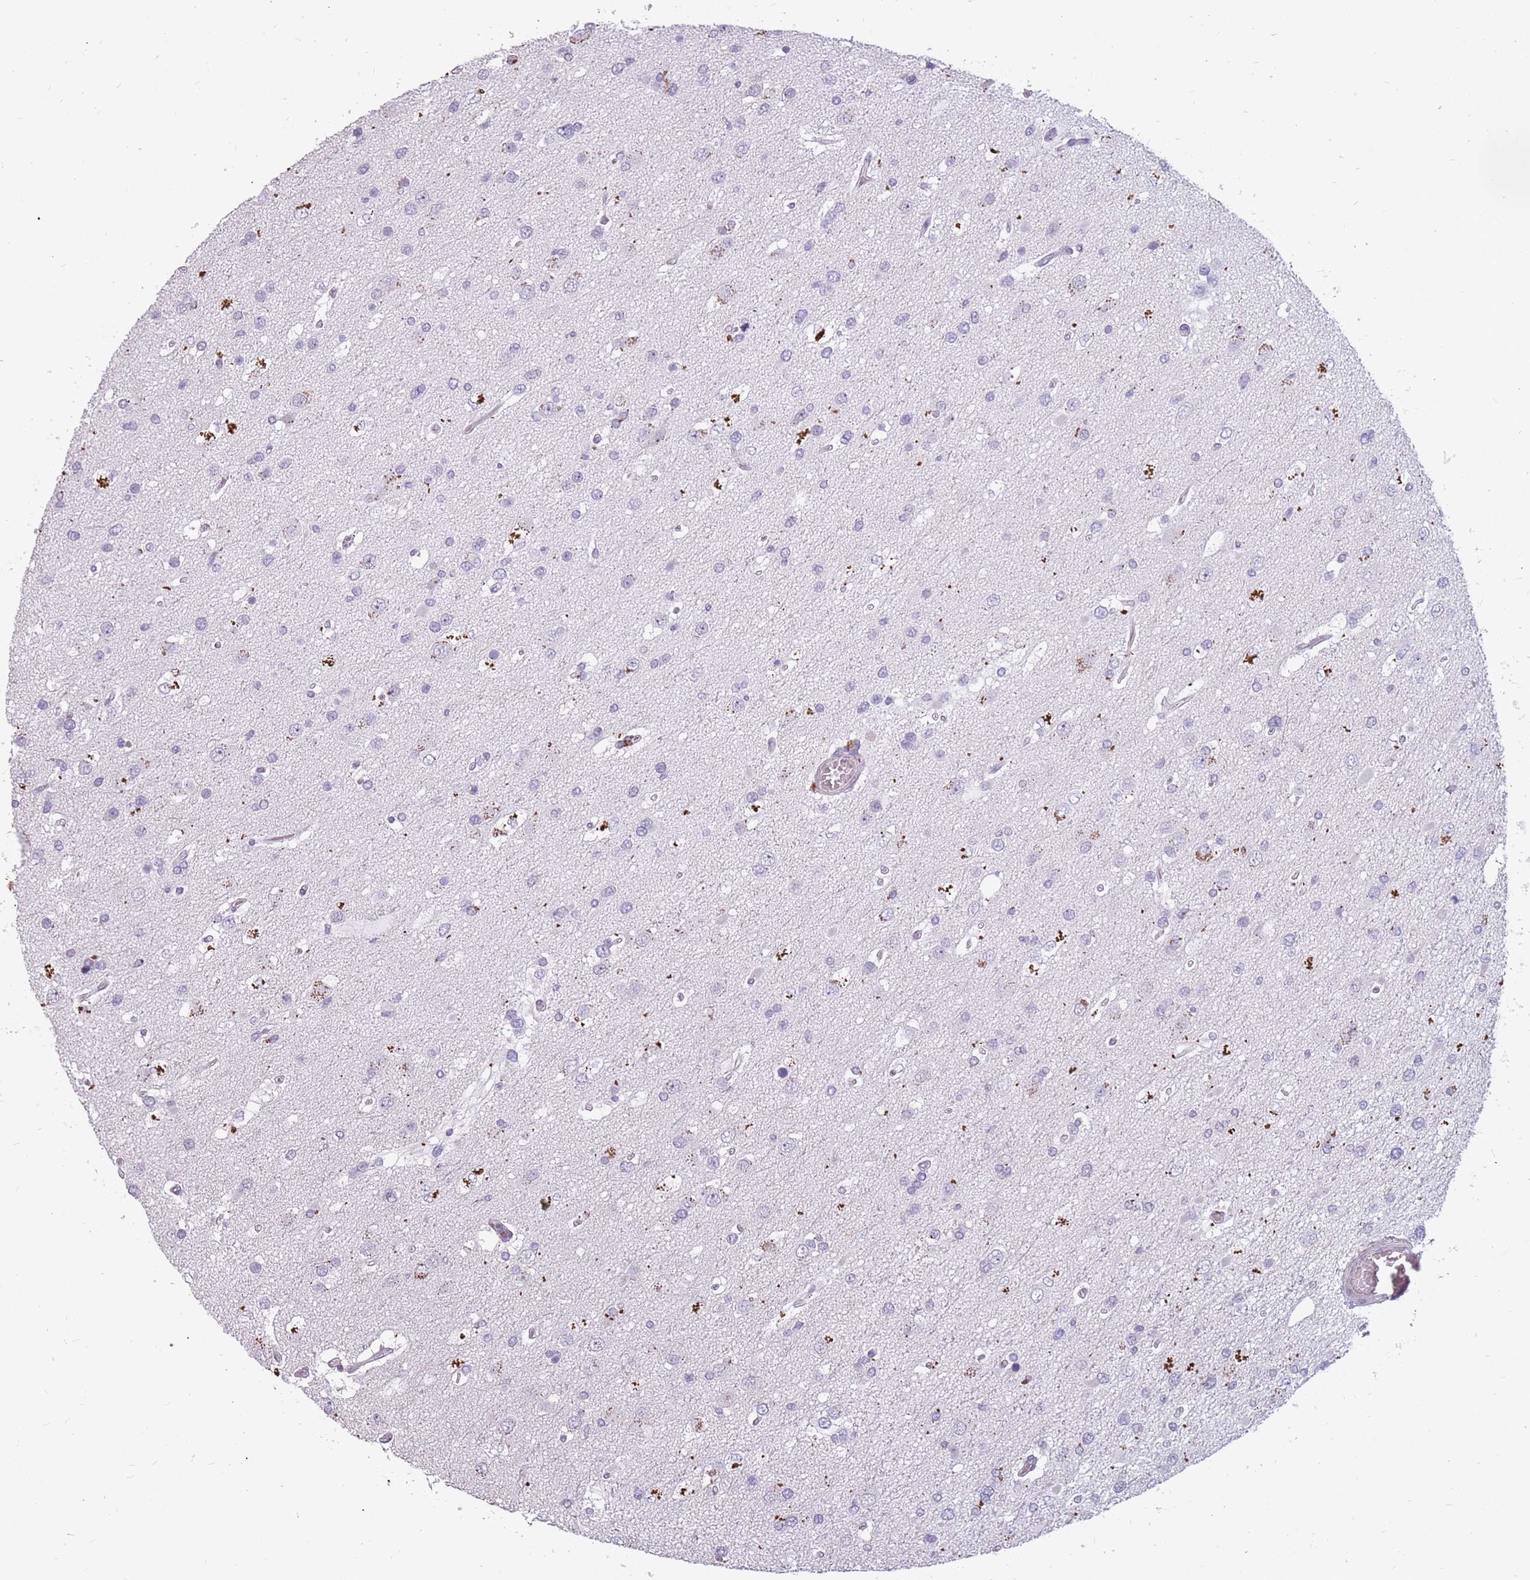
{"staining": {"intensity": "negative", "quantity": "none", "location": "none"}, "tissue": "glioma", "cell_type": "Tumor cells", "image_type": "cancer", "snomed": [{"axis": "morphology", "description": "Glioma, malignant, High grade"}, {"axis": "topography", "description": "Brain"}], "caption": "Tumor cells show no significant positivity in glioma. (Immunohistochemistry (ihc), brightfield microscopy, high magnification).", "gene": "NEK6", "patient": {"sex": "male", "age": 53}}